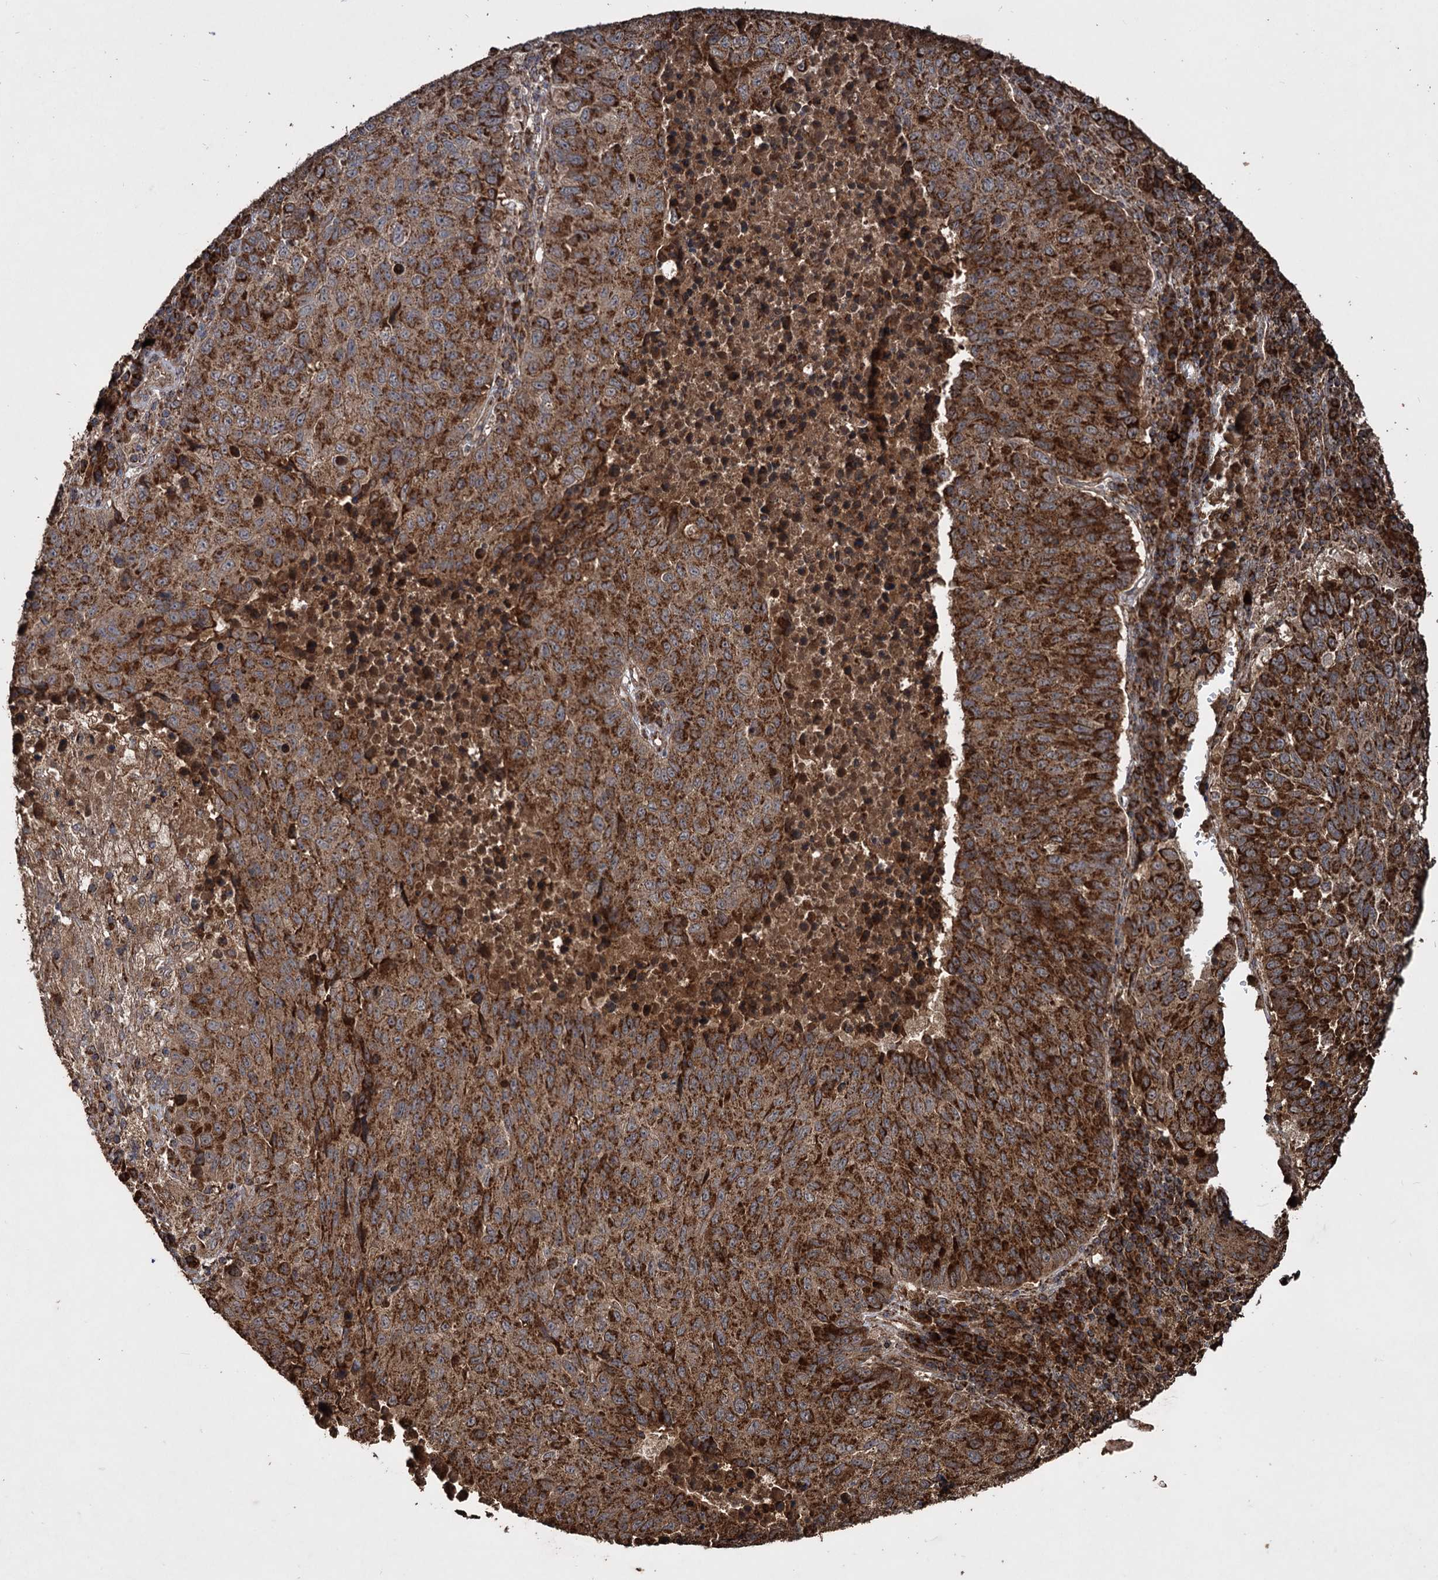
{"staining": {"intensity": "strong", "quantity": ">75%", "location": "cytoplasmic/membranous"}, "tissue": "lung cancer", "cell_type": "Tumor cells", "image_type": "cancer", "snomed": [{"axis": "morphology", "description": "Squamous cell carcinoma, NOS"}, {"axis": "topography", "description": "Lung"}], "caption": "Lung cancer (squamous cell carcinoma) was stained to show a protein in brown. There is high levels of strong cytoplasmic/membranous expression in about >75% of tumor cells.", "gene": "IPO4", "patient": {"sex": "male", "age": 73}}